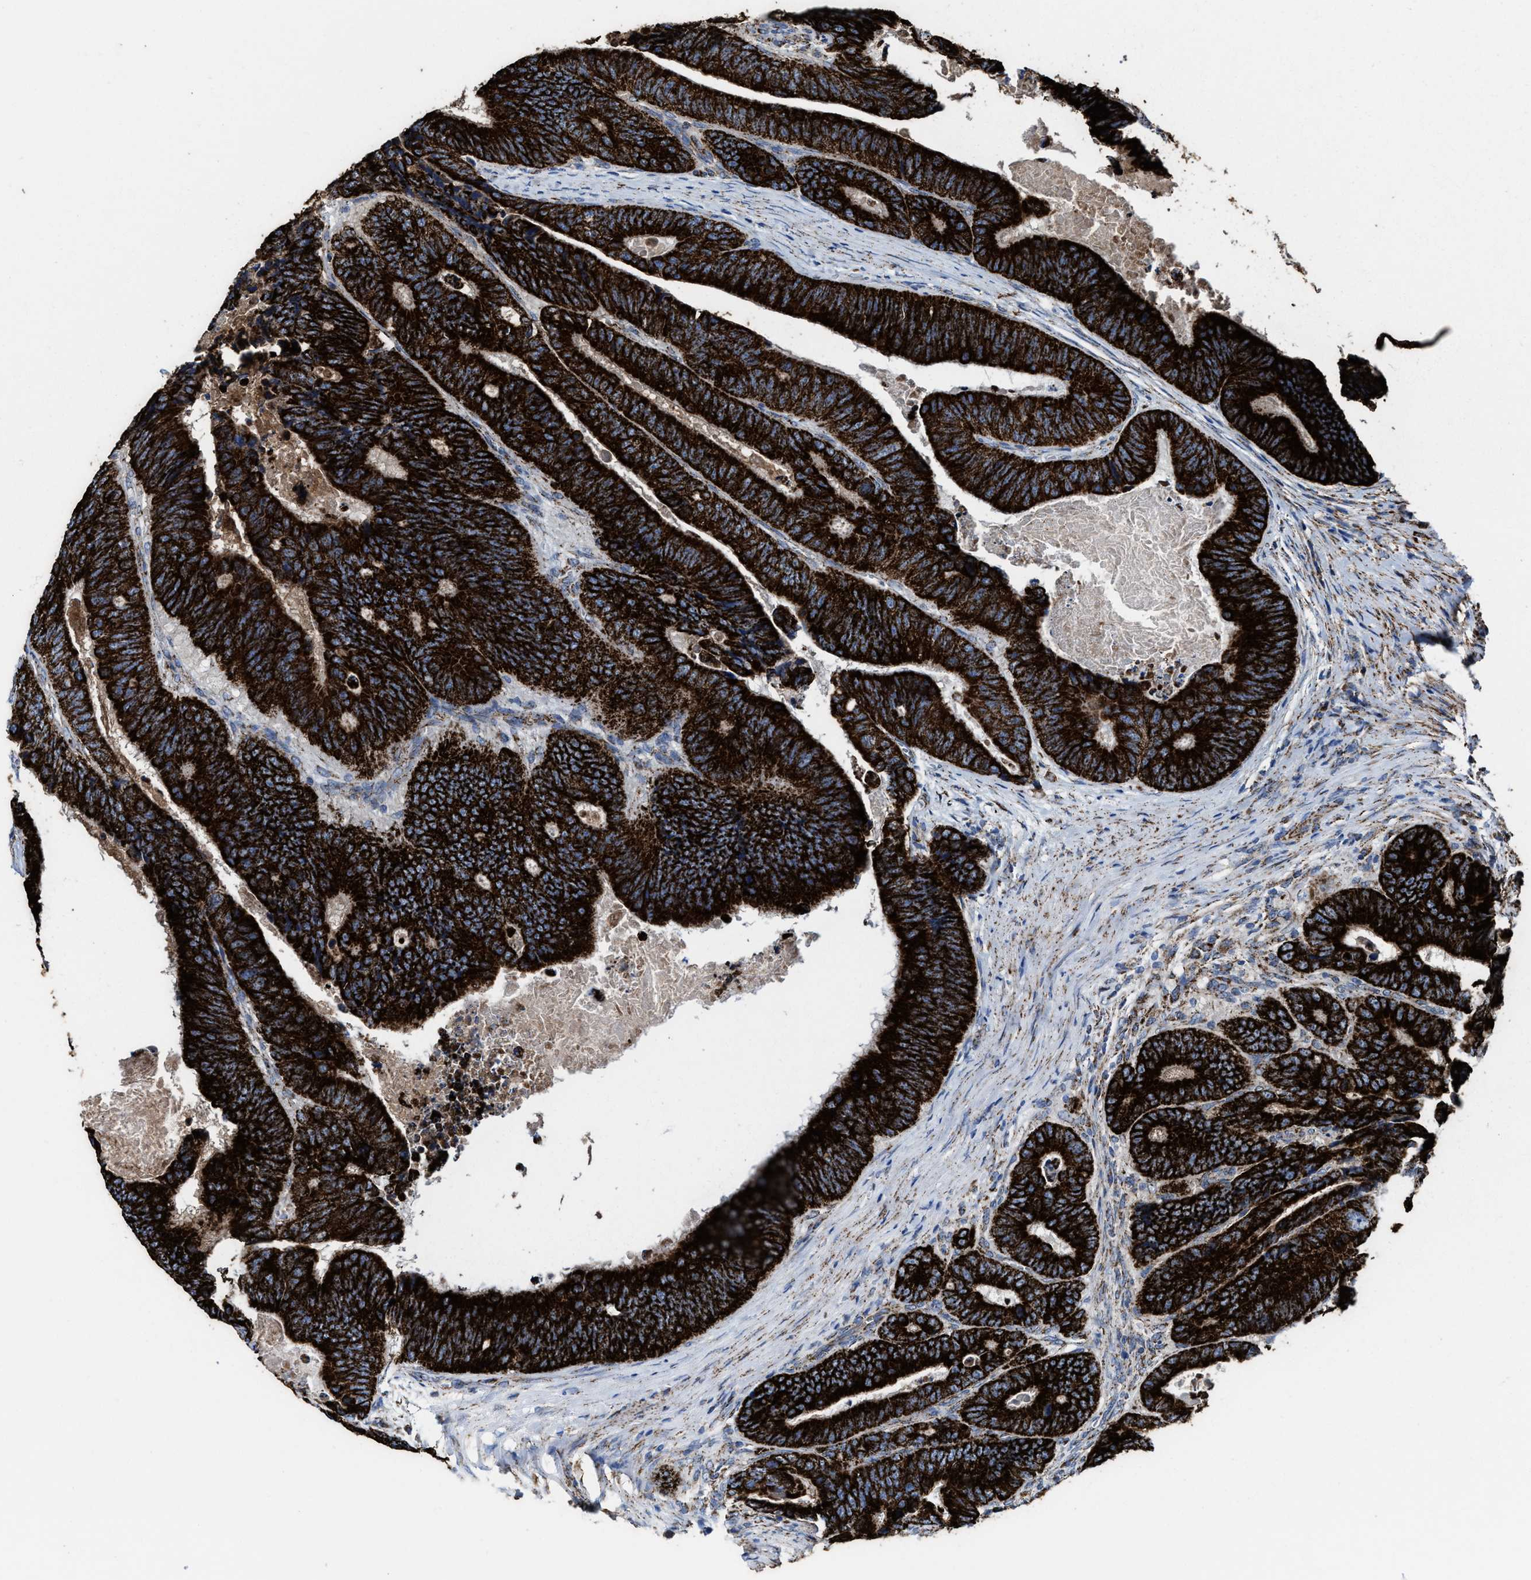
{"staining": {"intensity": "strong", "quantity": ">75%", "location": "cytoplasmic/membranous"}, "tissue": "colorectal cancer", "cell_type": "Tumor cells", "image_type": "cancer", "snomed": [{"axis": "morphology", "description": "Inflammation, NOS"}, {"axis": "morphology", "description": "Adenocarcinoma, NOS"}, {"axis": "topography", "description": "Colon"}], "caption": "Protein expression analysis of adenocarcinoma (colorectal) demonstrates strong cytoplasmic/membranous expression in about >75% of tumor cells. The staining was performed using DAB to visualize the protein expression in brown, while the nuclei were stained in blue with hematoxylin (Magnification: 20x).", "gene": "ALDH1B1", "patient": {"sex": "male", "age": 72}}